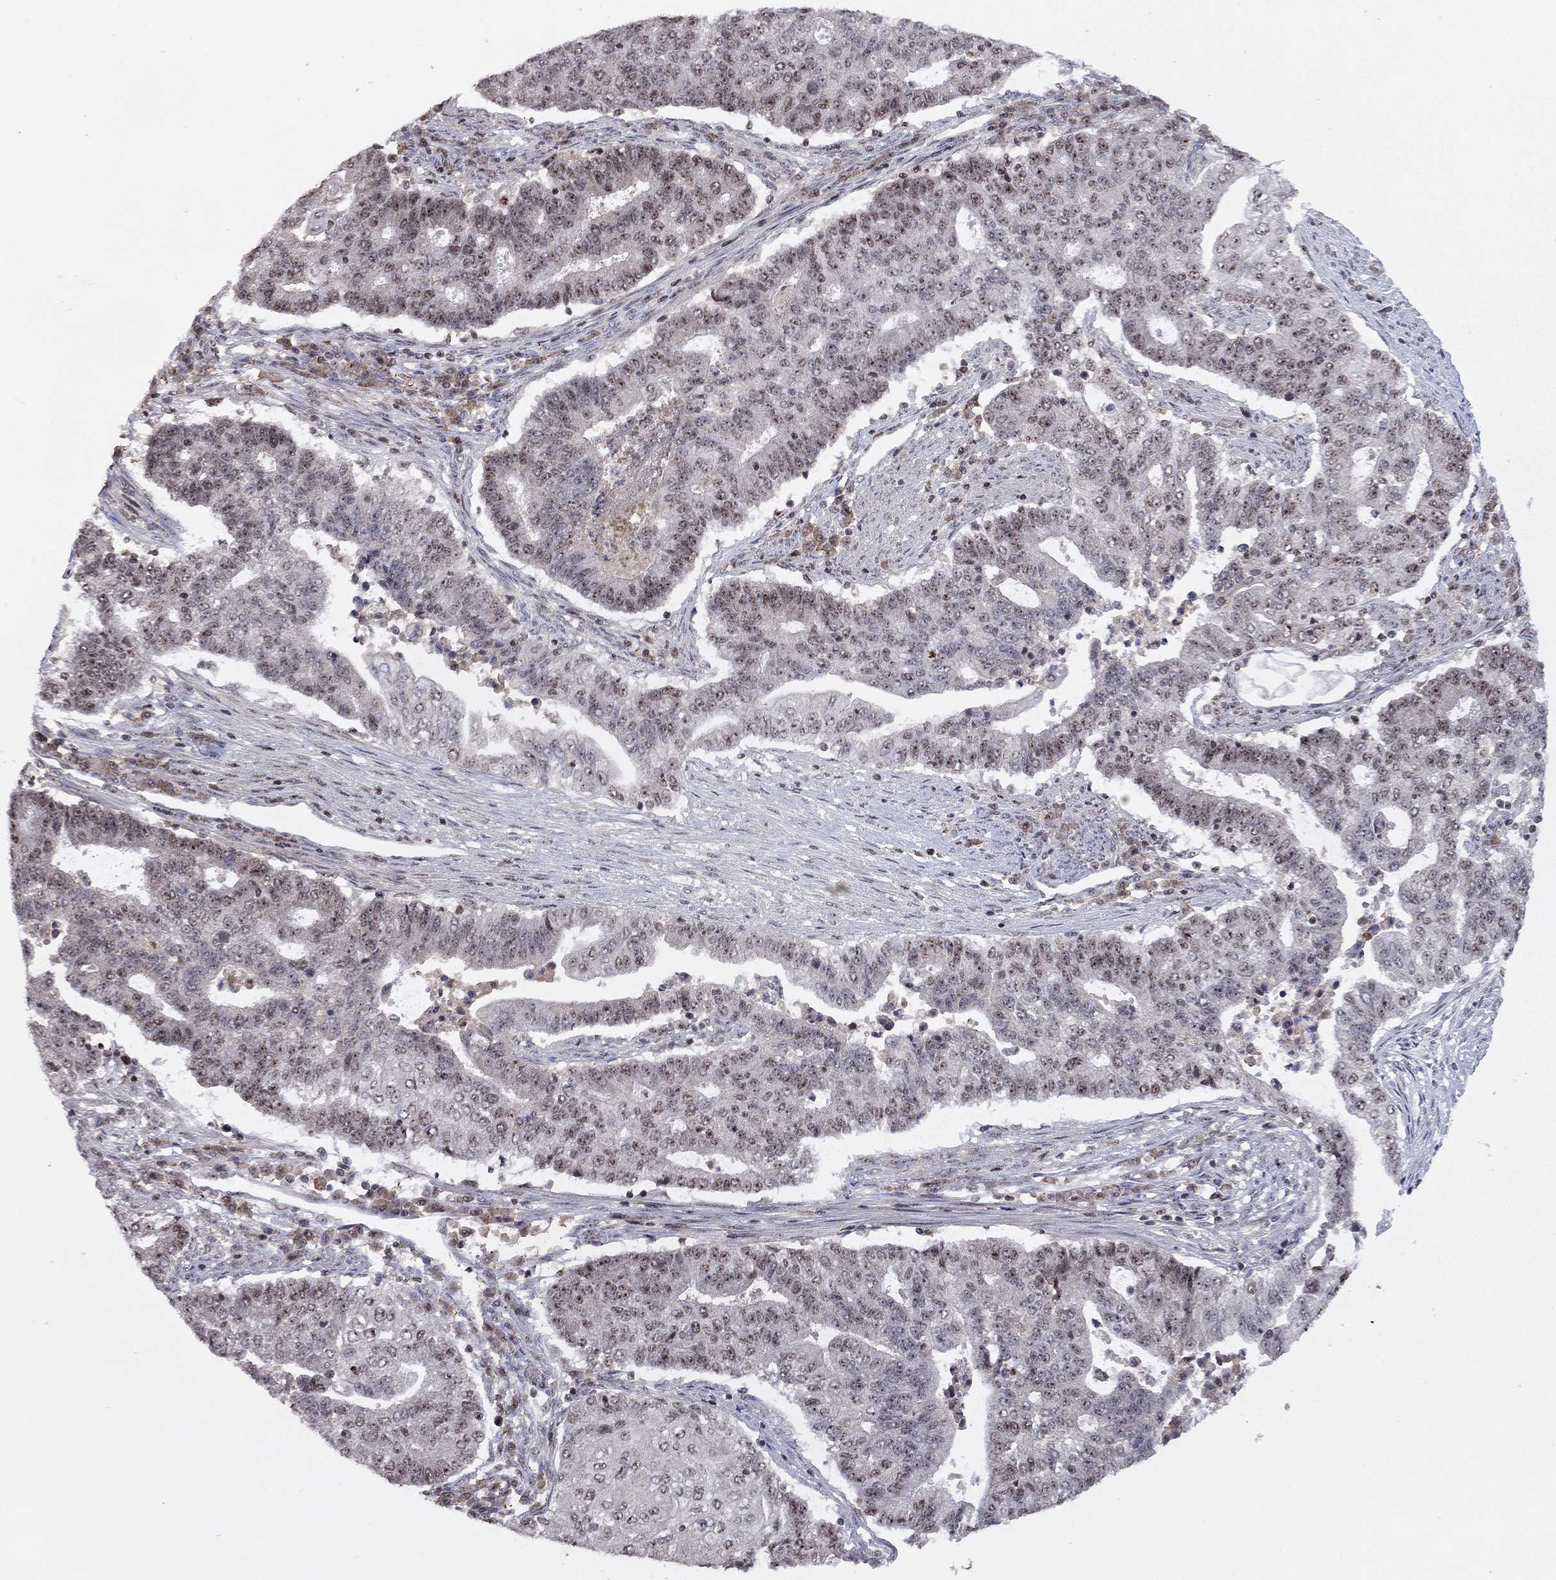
{"staining": {"intensity": "weak", "quantity": "25%-75%", "location": "nuclear"}, "tissue": "endometrial cancer", "cell_type": "Tumor cells", "image_type": "cancer", "snomed": [{"axis": "morphology", "description": "Adenocarcinoma, NOS"}, {"axis": "topography", "description": "Uterus"}, {"axis": "topography", "description": "Endometrium"}], "caption": "Tumor cells demonstrate low levels of weak nuclear staining in about 25%-75% of cells in adenocarcinoma (endometrial).", "gene": "SPOUT1", "patient": {"sex": "female", "age": 54}}